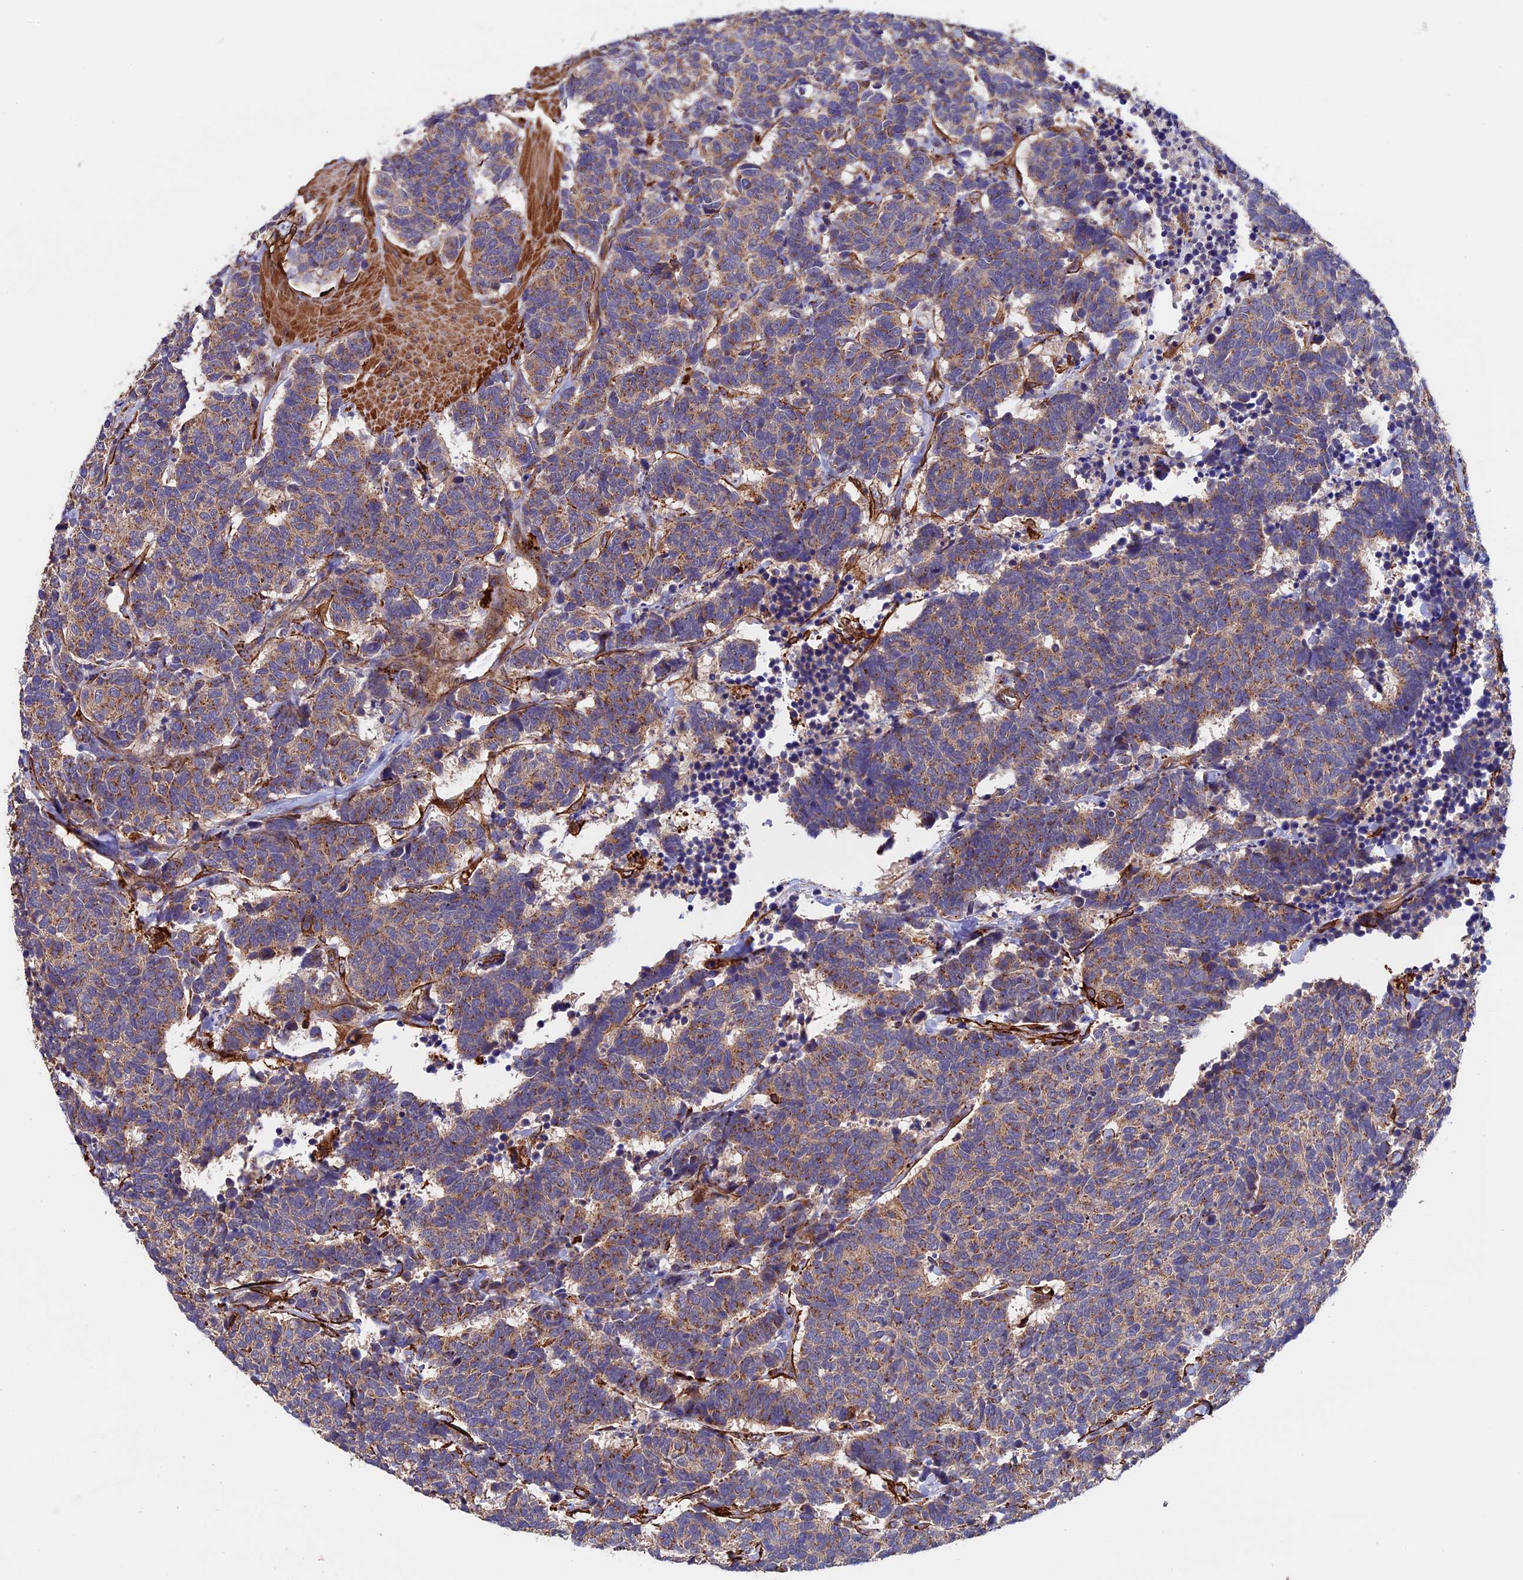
{"staining": {"intensity": "moderate", "quantity": "25%-75%", "location": "cytoplasmic/membranous"}, "tissue": "carcinoid", "cell_type": "Tumor cells", "image_type": "cancer", "snomed": [{"axis": "morphology", "description": "Carcinoma, NOS"}, {"axis": "morphology", "description": "Carcinoid, malignant, NOS"}, {"axis": "topography", "description": "Urinary bladder"}], "caption": "The micrograph displays a brown stain indicating the presence of a protein in the cytoplasmic/membranous of tumor cells in carcinoma.", "gene": "SLC9A5", "patient": {"sex": "male", "age": 57}}